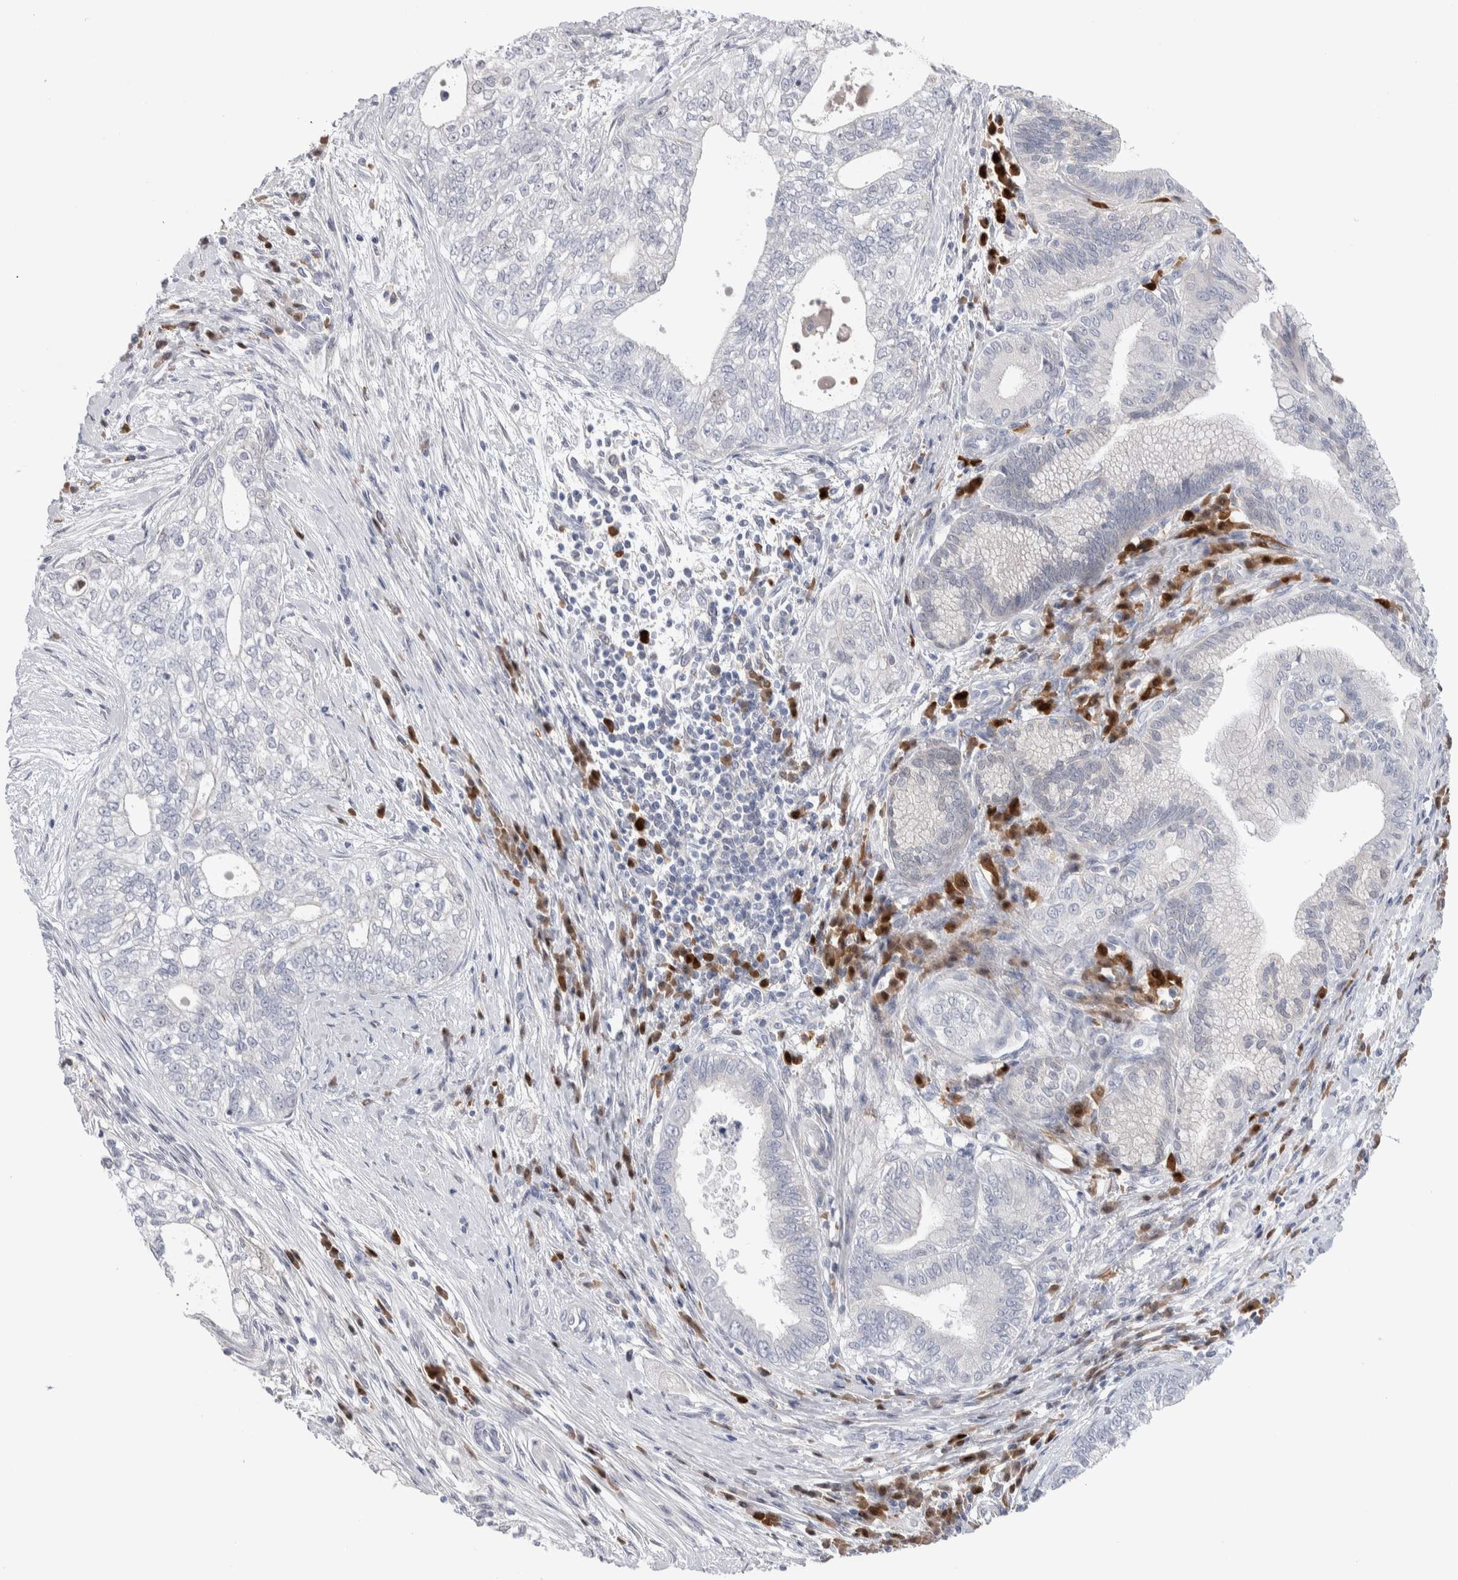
{"staining": {"intensity": "negative", "quantity": "none", "location": "none"}, "tissue": "pancreatic cancer", "cell_type": "Tumor cells", "image_type": "cancer", "snomed": [{"axis": "morphology", "description": "Adenocarcinoma, NOS"}, {"axis": "topography", "description": "Pancreas"}], "caption": "This is an IHC photomicrograph of human adenocarcinoma (pancreatic). There is no positivity in tumor cells.", "gene": "LURAP1L", "patient": {"sex": "male", "age": 72}}